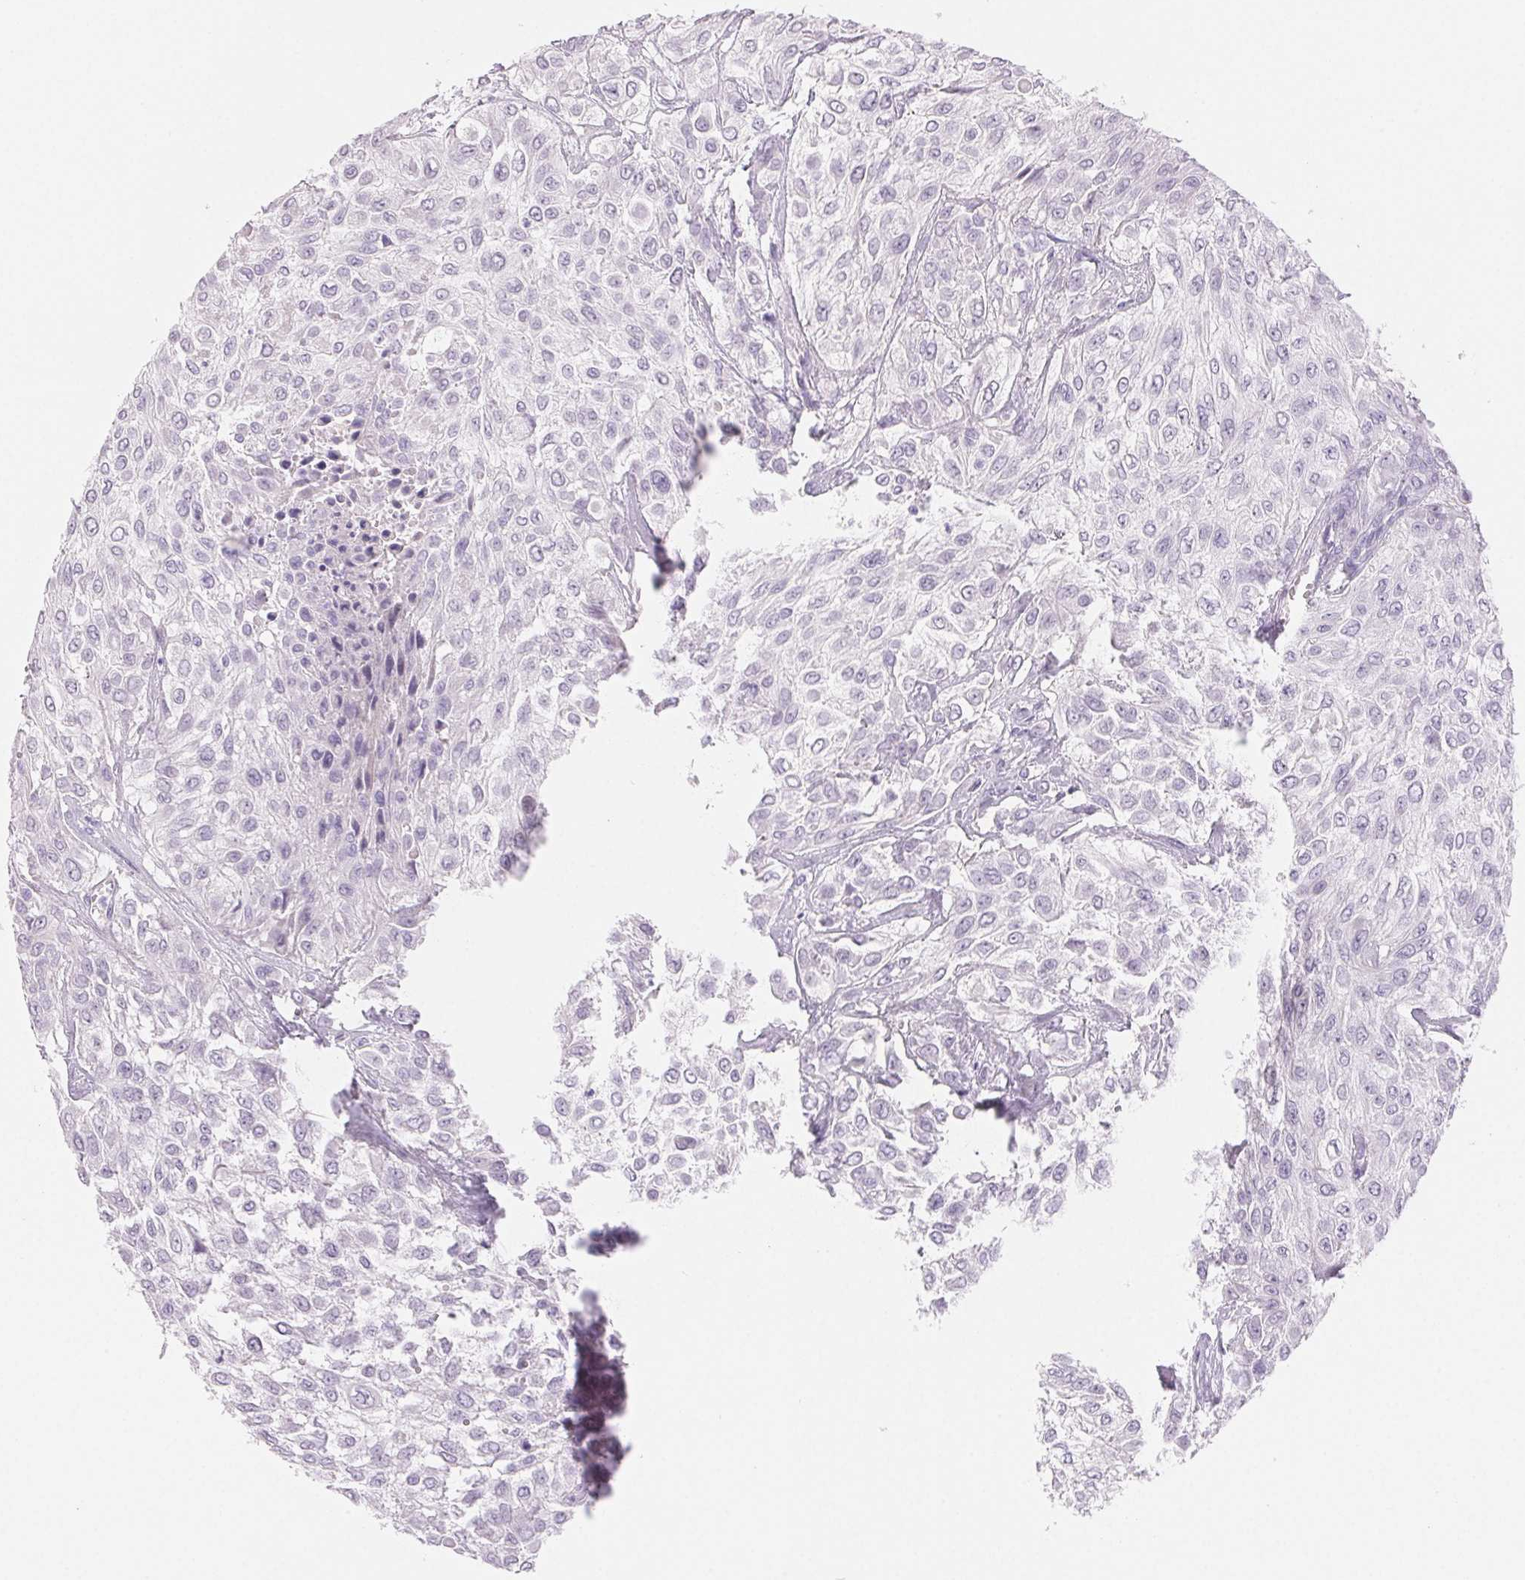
{"staining": {"intensity": "negative", "quantity": "none", "location": "none"}, "tissue": "urothelial cancer", "cell_type": "Tumor cells", "image_type": "cancer", "snomed": [{"axis": "morphology", "description": "Urothelial carcinoma, High grade"}, {"axis": "topography", "description": "Urinary bladder"}], "caption": "Immunohistochemical staining of human urothelial carcinoma (high-grade) demonstrates no significant expression in tumor cells. (Immunohistochemistry (ihc), brightfield microscopy, high magnification).", "gene": "BPIFB2", "patient": {"sex": "male", "age": 57}}